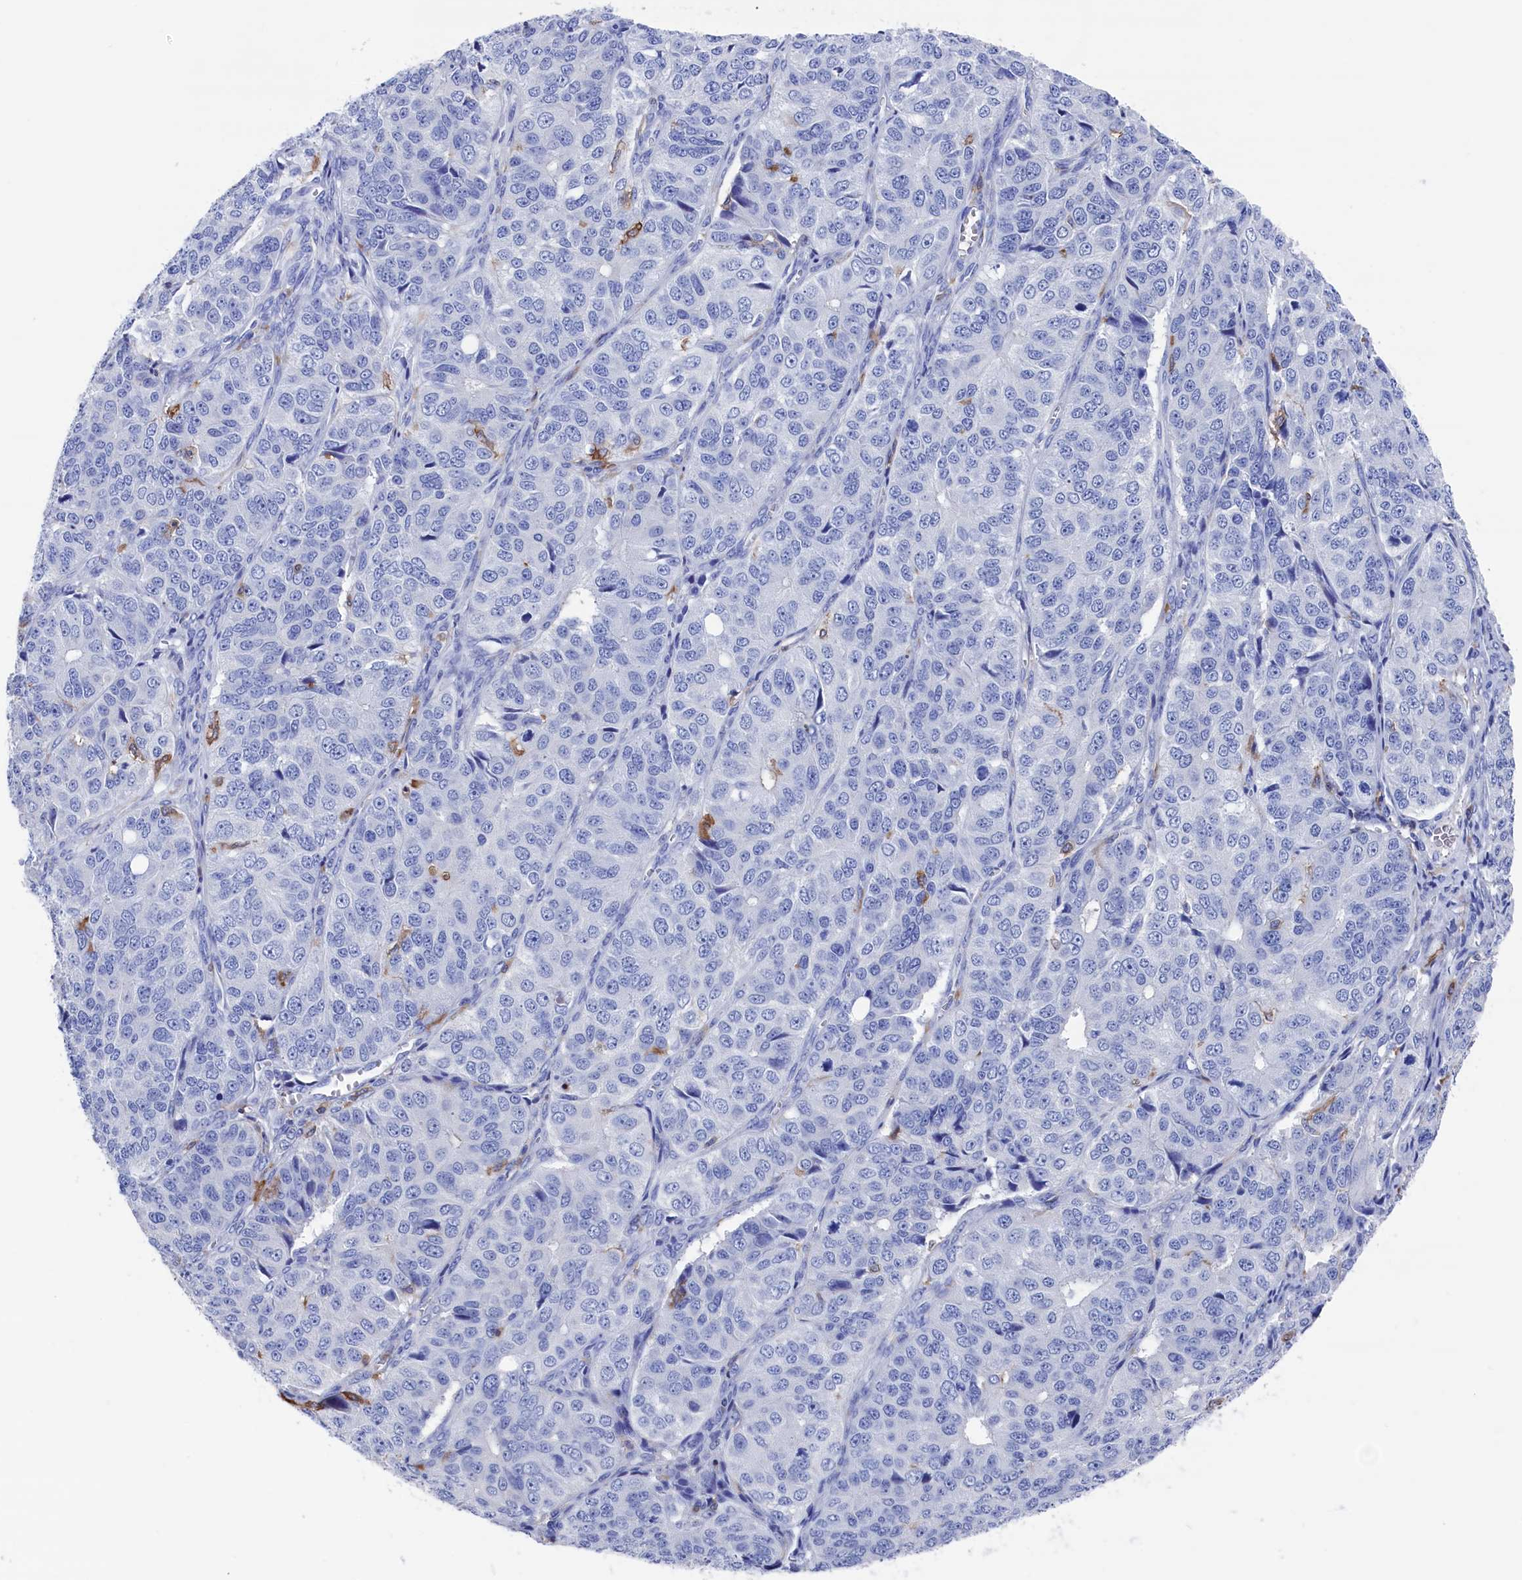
{"staining": {"intensity": "negative", "quantity": "none", "location": "none"}, "tissue": "ovarian cancer", "cell_type": "Tumor cells", "image_type": "cancer", "snomed": [{"axis": "morphology", "description": "Carcinoma, endometroid"}, {"axis": "topography", "description": "Ovary"}], "caption": "DAB (3,3'-diaminobenzidine) immunohistochemical staining of ovarian cancer (endometroid carcinoma) displays no significant staining in tumor cells.", "gene": "TYROBP", "patient": {"sex": "female", "age": 51}}